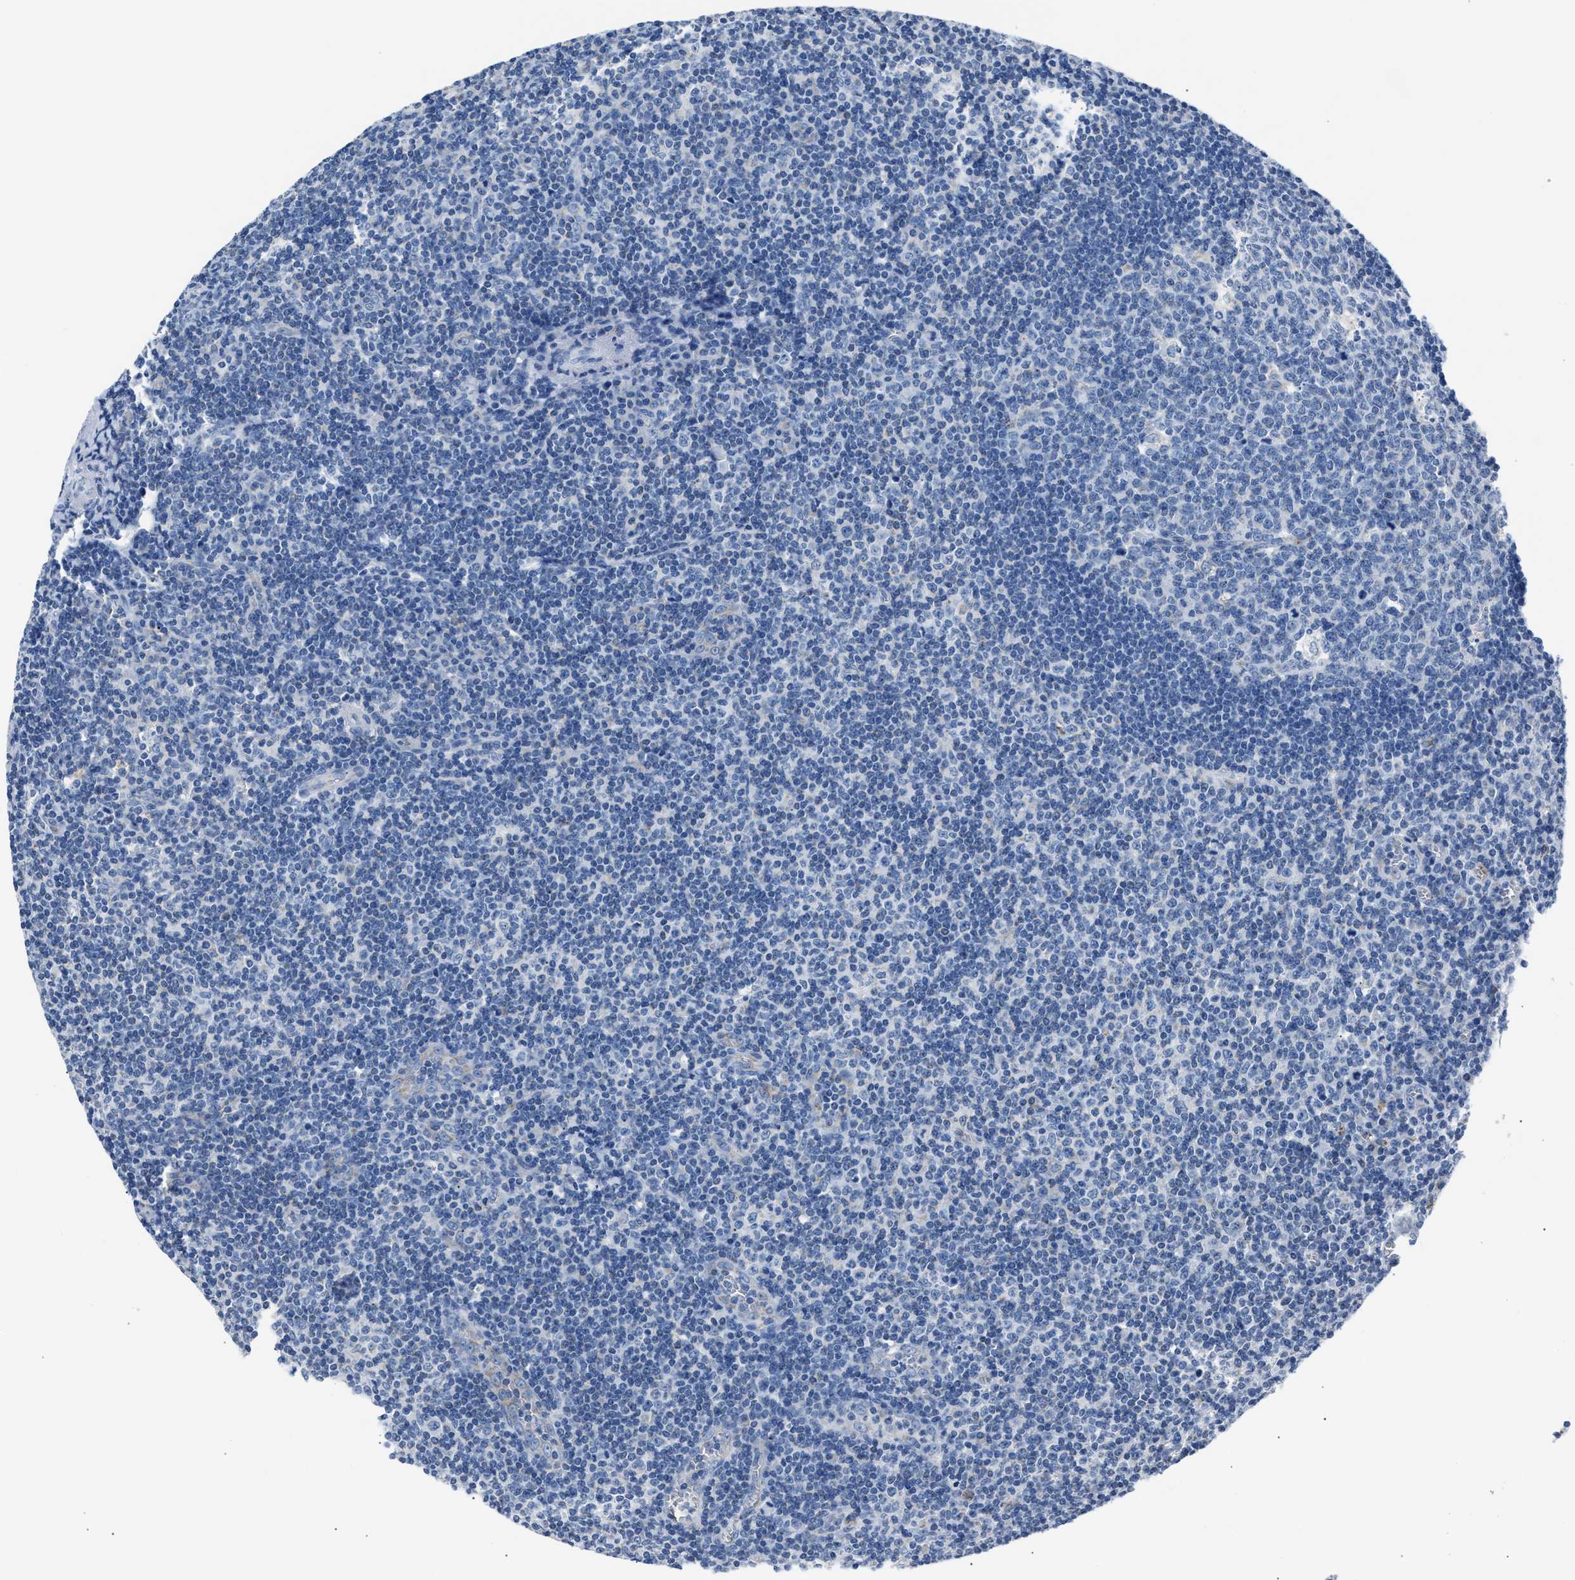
{"staining": {"intensity": "negative", "quantity": "none", "location": "none"}, "tissue": "tonsil", "cell_type": "Germinal center cells", "image_type": "normal", "snomed": [{"axis": "morphology", "description": "Normal tissue, NOS"}, {"axis": "topography", "description": "Tonsil"}], "caption": "This is an IHC image of normal tonsil. There is no expression in germinal center cells.", "gene": "AMACR", "patient": {"sex": "male", "age": 37}}